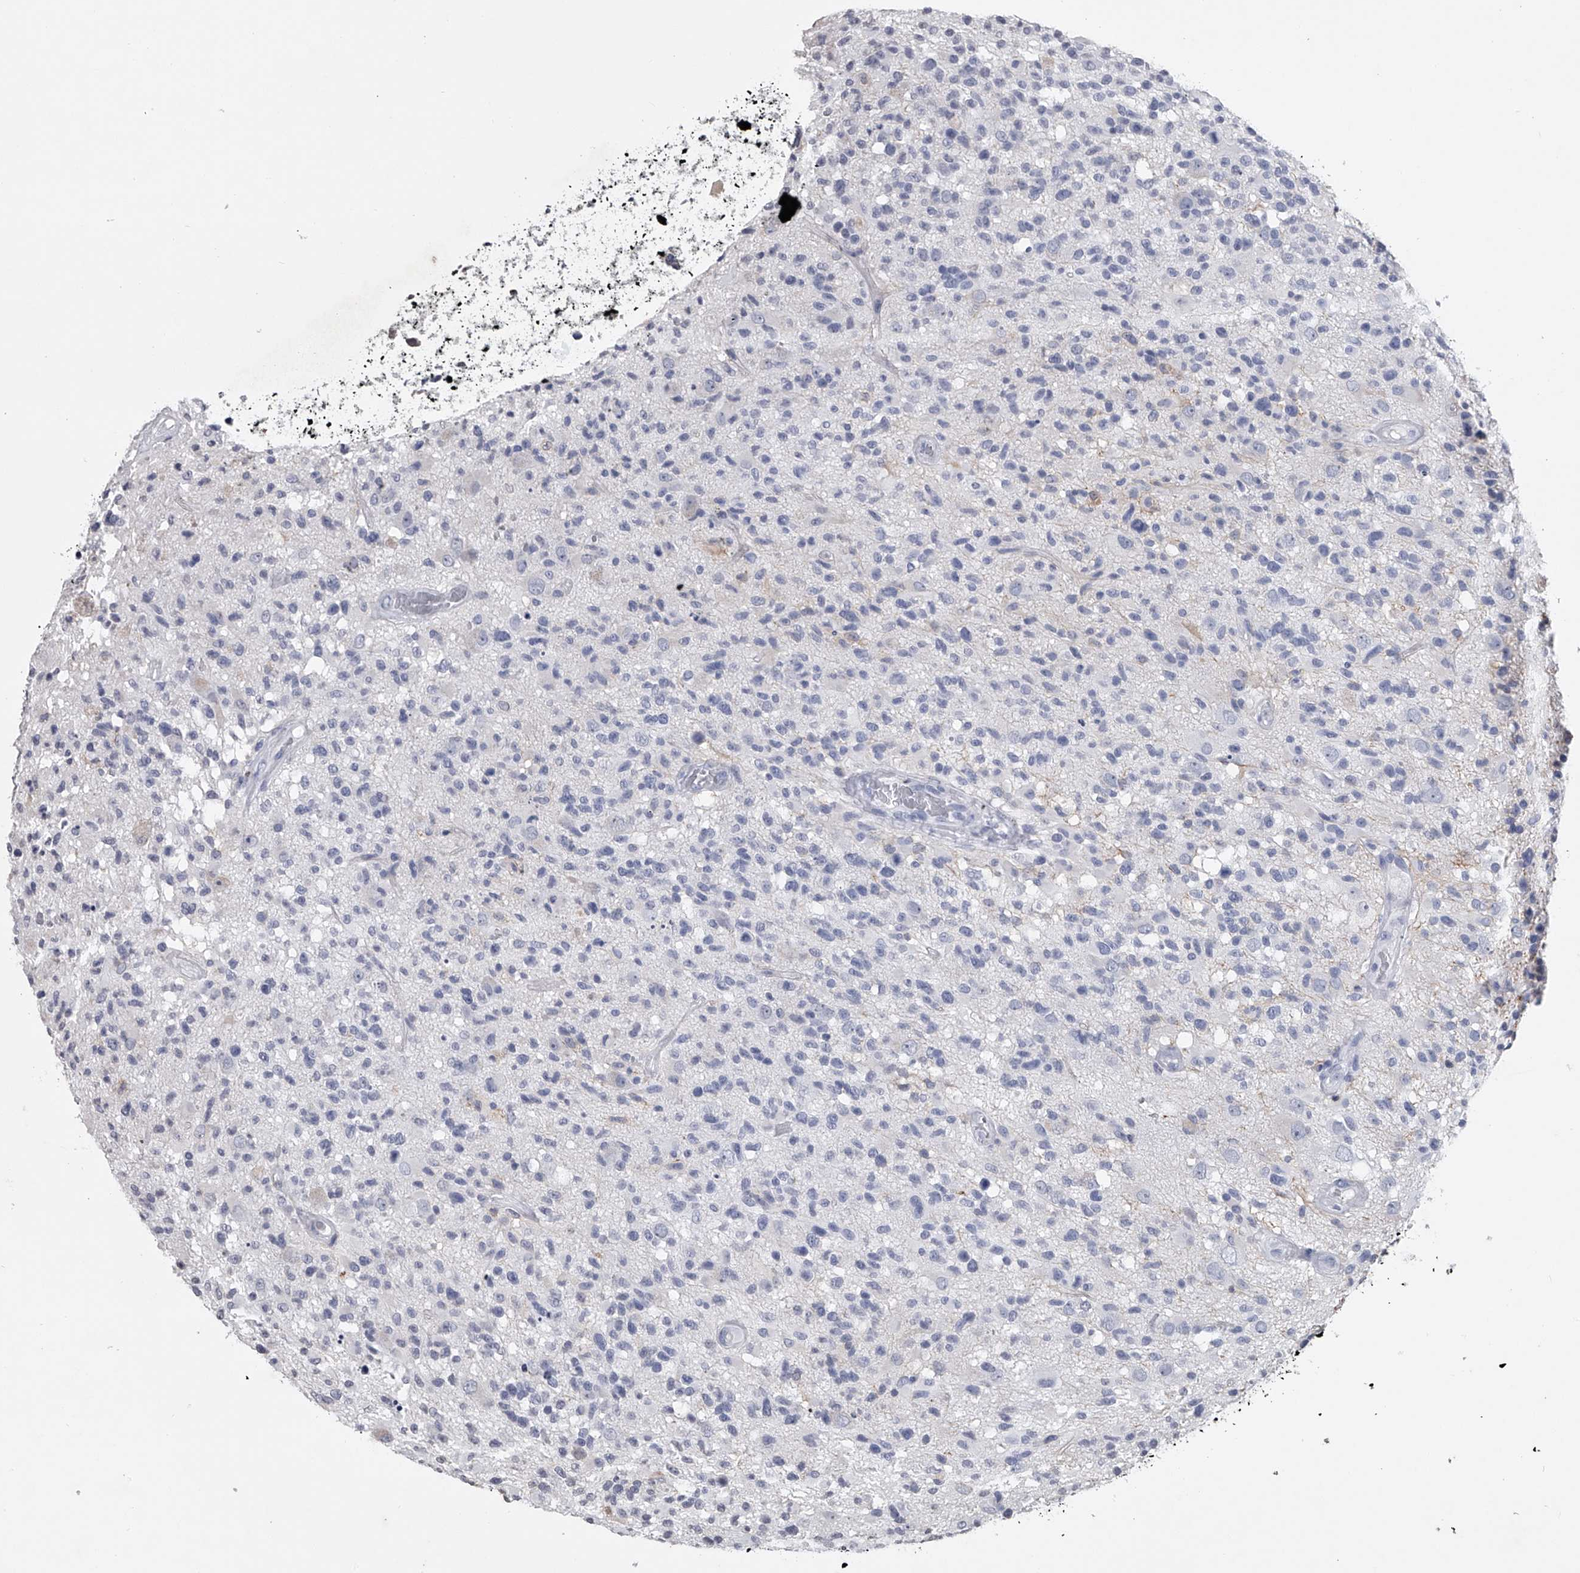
{"staining": {"intensity": "negative", "quantity": "none", "location": "none"}, "tissue": "glioma", "cell_type": "Tumor cells", "image_type": "cancer", "snomed": [{"axis": "morphology", "description": "Glioma, malignant, High grade"}, {"axis": "morphology", "description": "Glioblastoma, NOS"}, {"axis": "topography", "description": "Brain"}], "caption": "Glioblastoma stained for a protein using IHC exhibits no expression tumor cells.", "gene": "TASP1", "patient": {"sex": "male", "age": 60}}